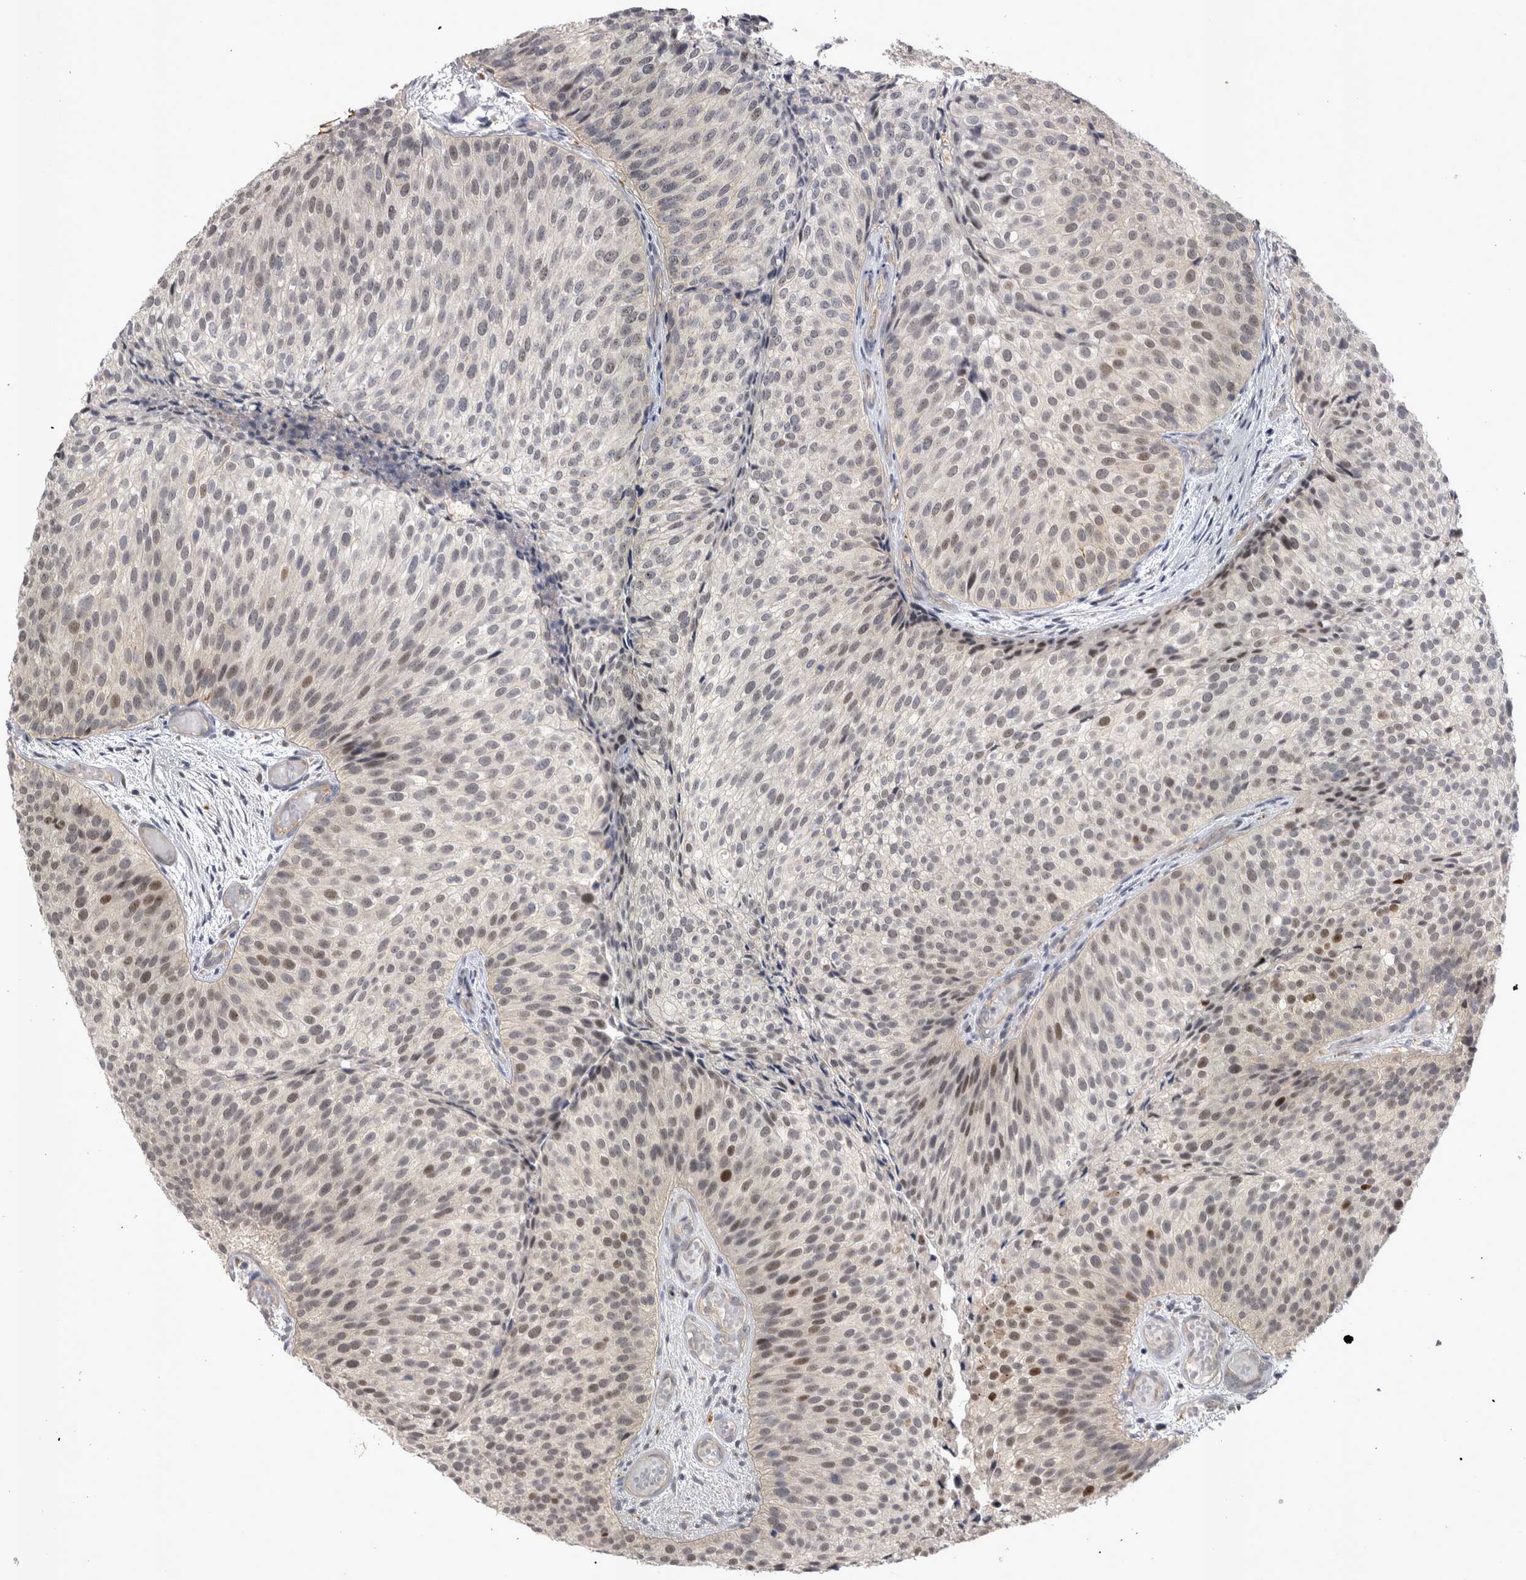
{"staining": {"intensity": "moderate", "quantity": "25%-75%", "location": "nuclear"}, "tissue": "urothelial cancer", "cell_type": "Tumor cells", "image_type": "cancer", "snomed": [{"axis": "morphology", "description": "Urothelial carcinoma, Low grade"}, {"axis": "topography", "description": "Urinary bladder"}], "caption": "IHC photomicrograph of human urothelial cancer stained for a protein (brown), which reveals medium levels of moderate nuclear staining in approximately 25%-75% of tumor cells.", "gene": "CTBS", "patient": {"sex": "male", "age": 86}}